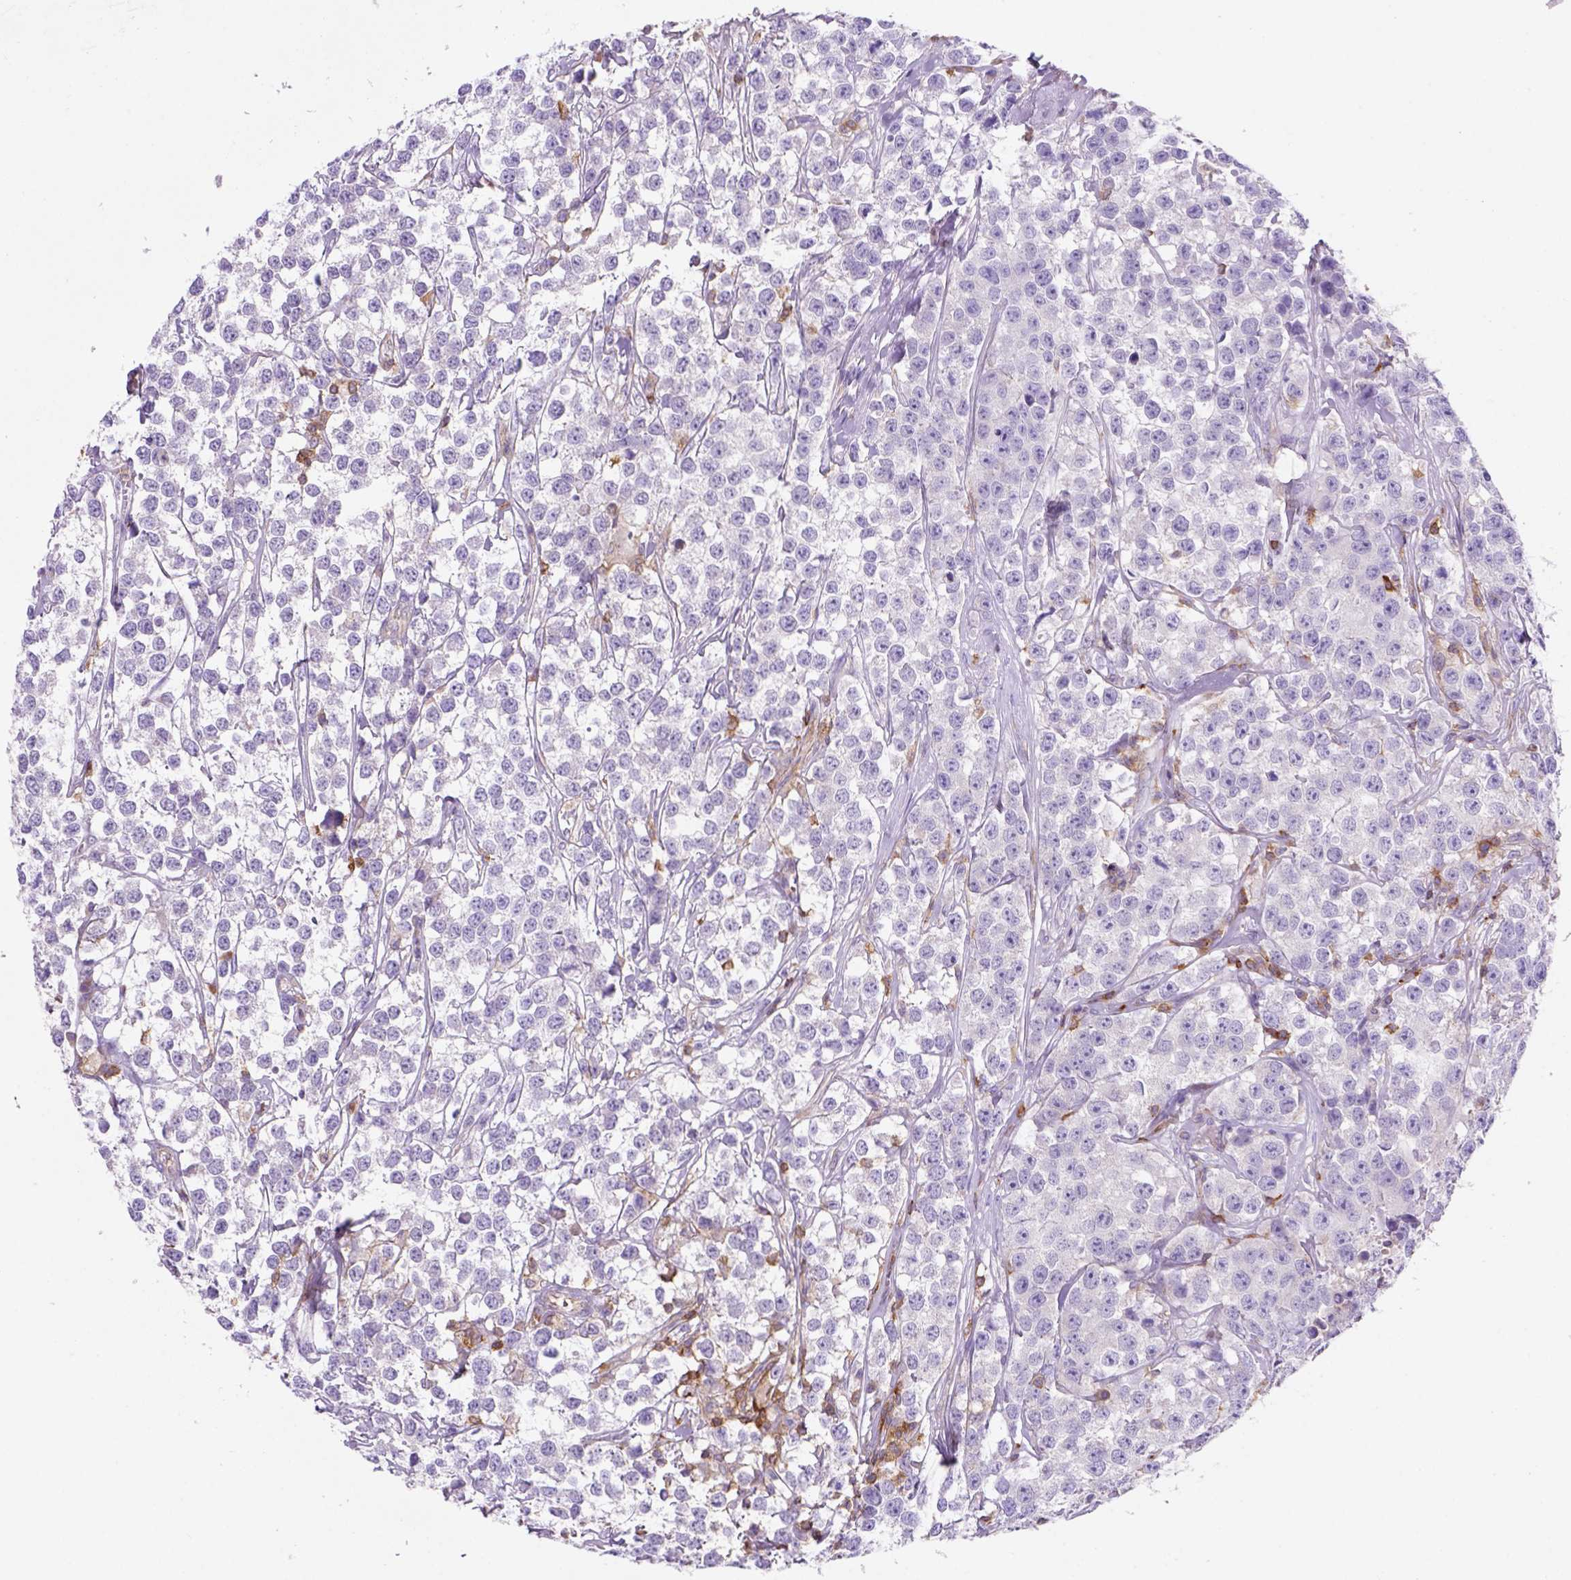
{"staining": {"intensity": "negative", "quantity": "none", "location": "none"}, "tissue": "testis cancer", "cell_type": "Tumor cells", "image_type": "cancer", "snomed": [{"axis": "morphology", "description": "Seminoma, NOS"}, {"axis": "topography", "description": "Testis"}], "caption": "Histopathology image shows no protein expression in tumor cells of seminoma (testis) tissue.", "gene": "INPP5D", "patient": {"sex": "male", "age": 59}}